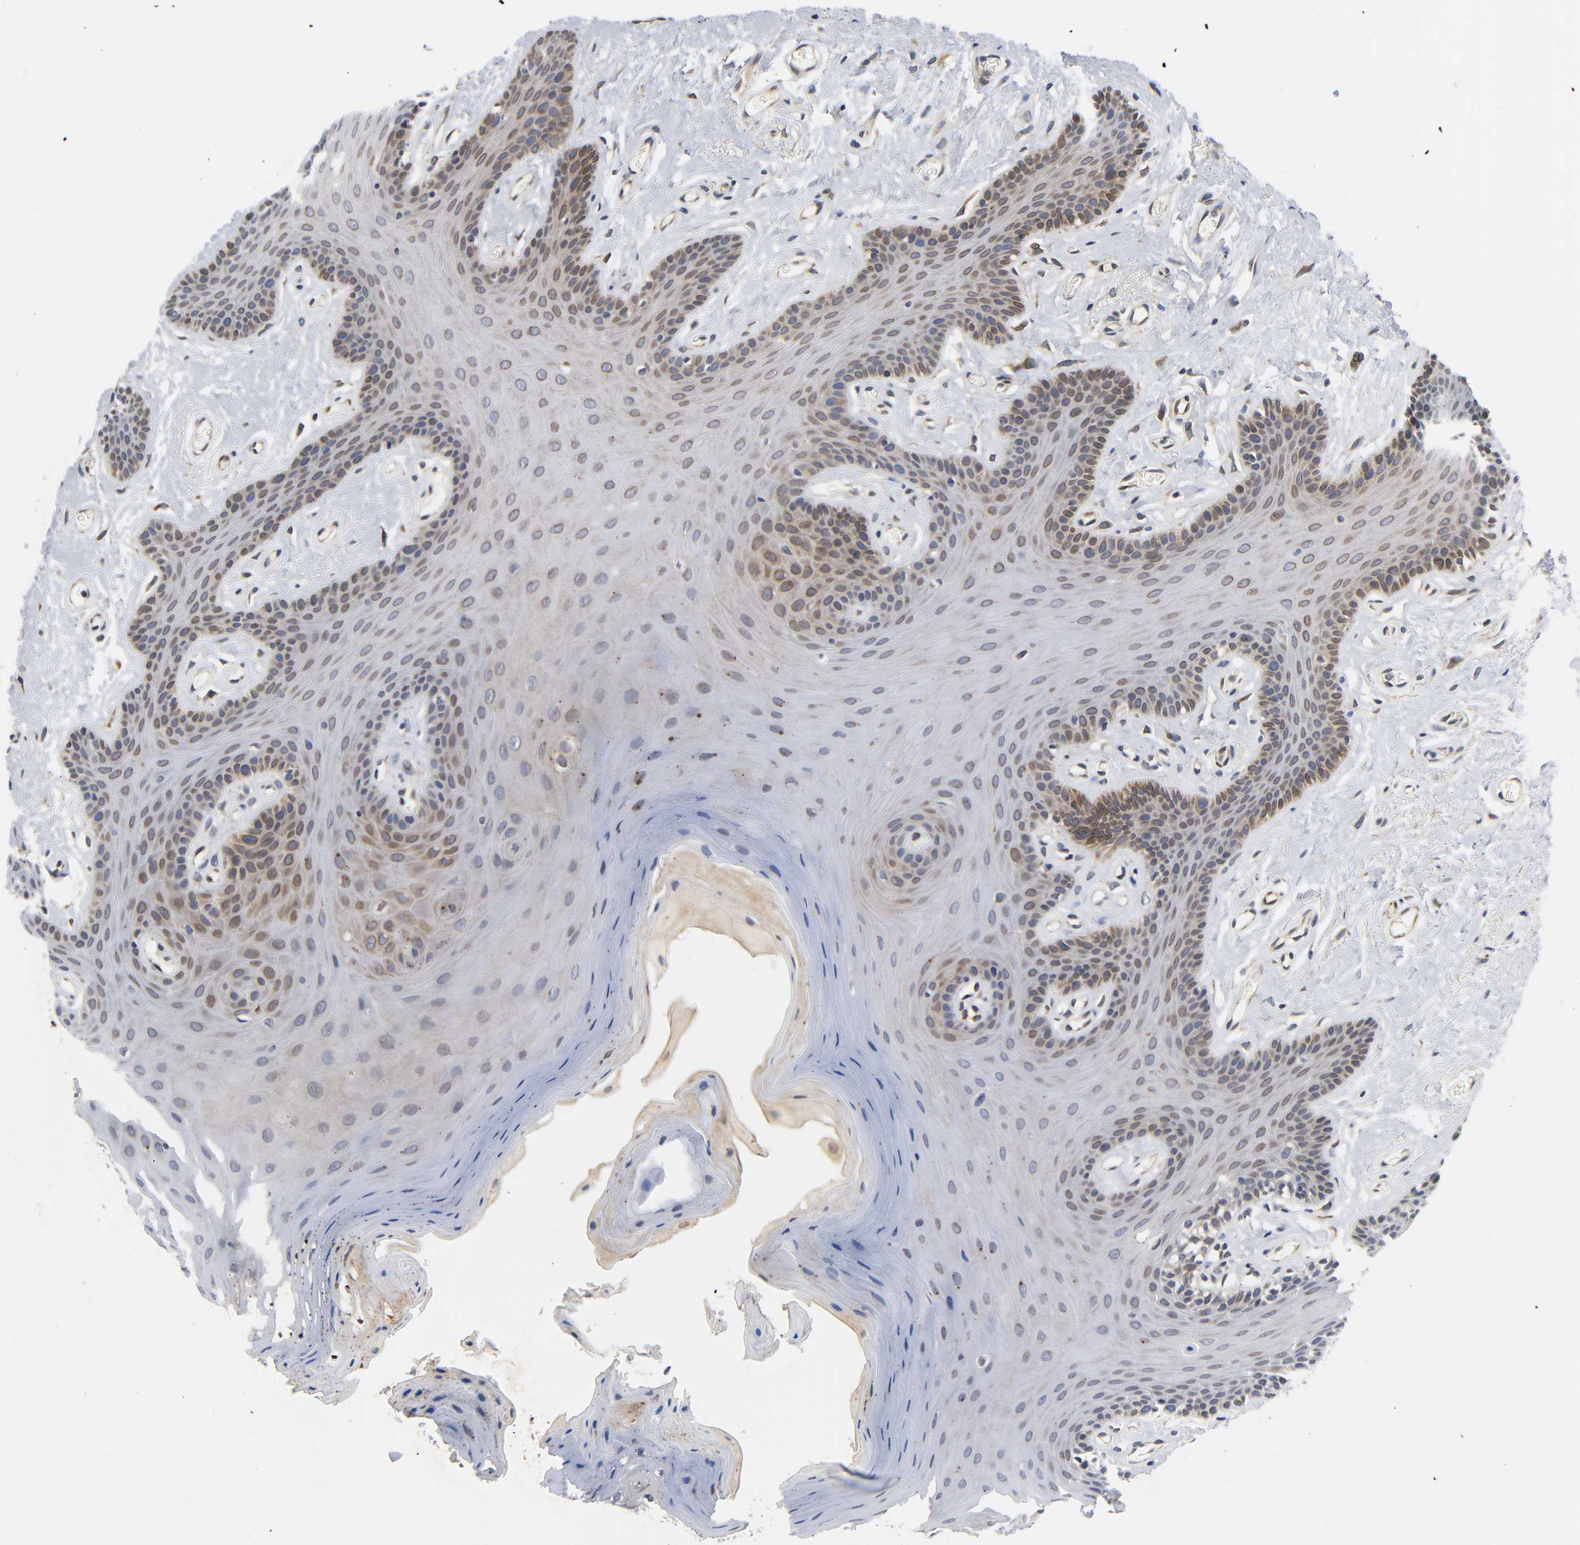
{"staining": {"intensity": "moderate", "quantity": "25%-75%", "location": "cytoplasmic/membranous"}, "tissue": "oral mucosa", "cell_type": "Squamous epithelial cells", "image_type": "normal", "snomed": [{"axis": "morphology", "description": "Normal tissue, NOS"}, {"axis": "morphology", "description": "Squamous cell carcinoma, NOS"}, {"axis": "topography", "description": "Skeletal muscle"}, {"axis": "topography", "description": "Oral tissue"}, {"axis": "topography", "description": "Head-Neck"}], "caption": "Unremarkable oral mucosa reveals moderate cytoplasmic/membranous expression in about 25%-75% of squamous epithelial cells, visualized by immunohistochemistry.", "gene": "ASB6", "patient": {"sex": "male", "age": 71}}